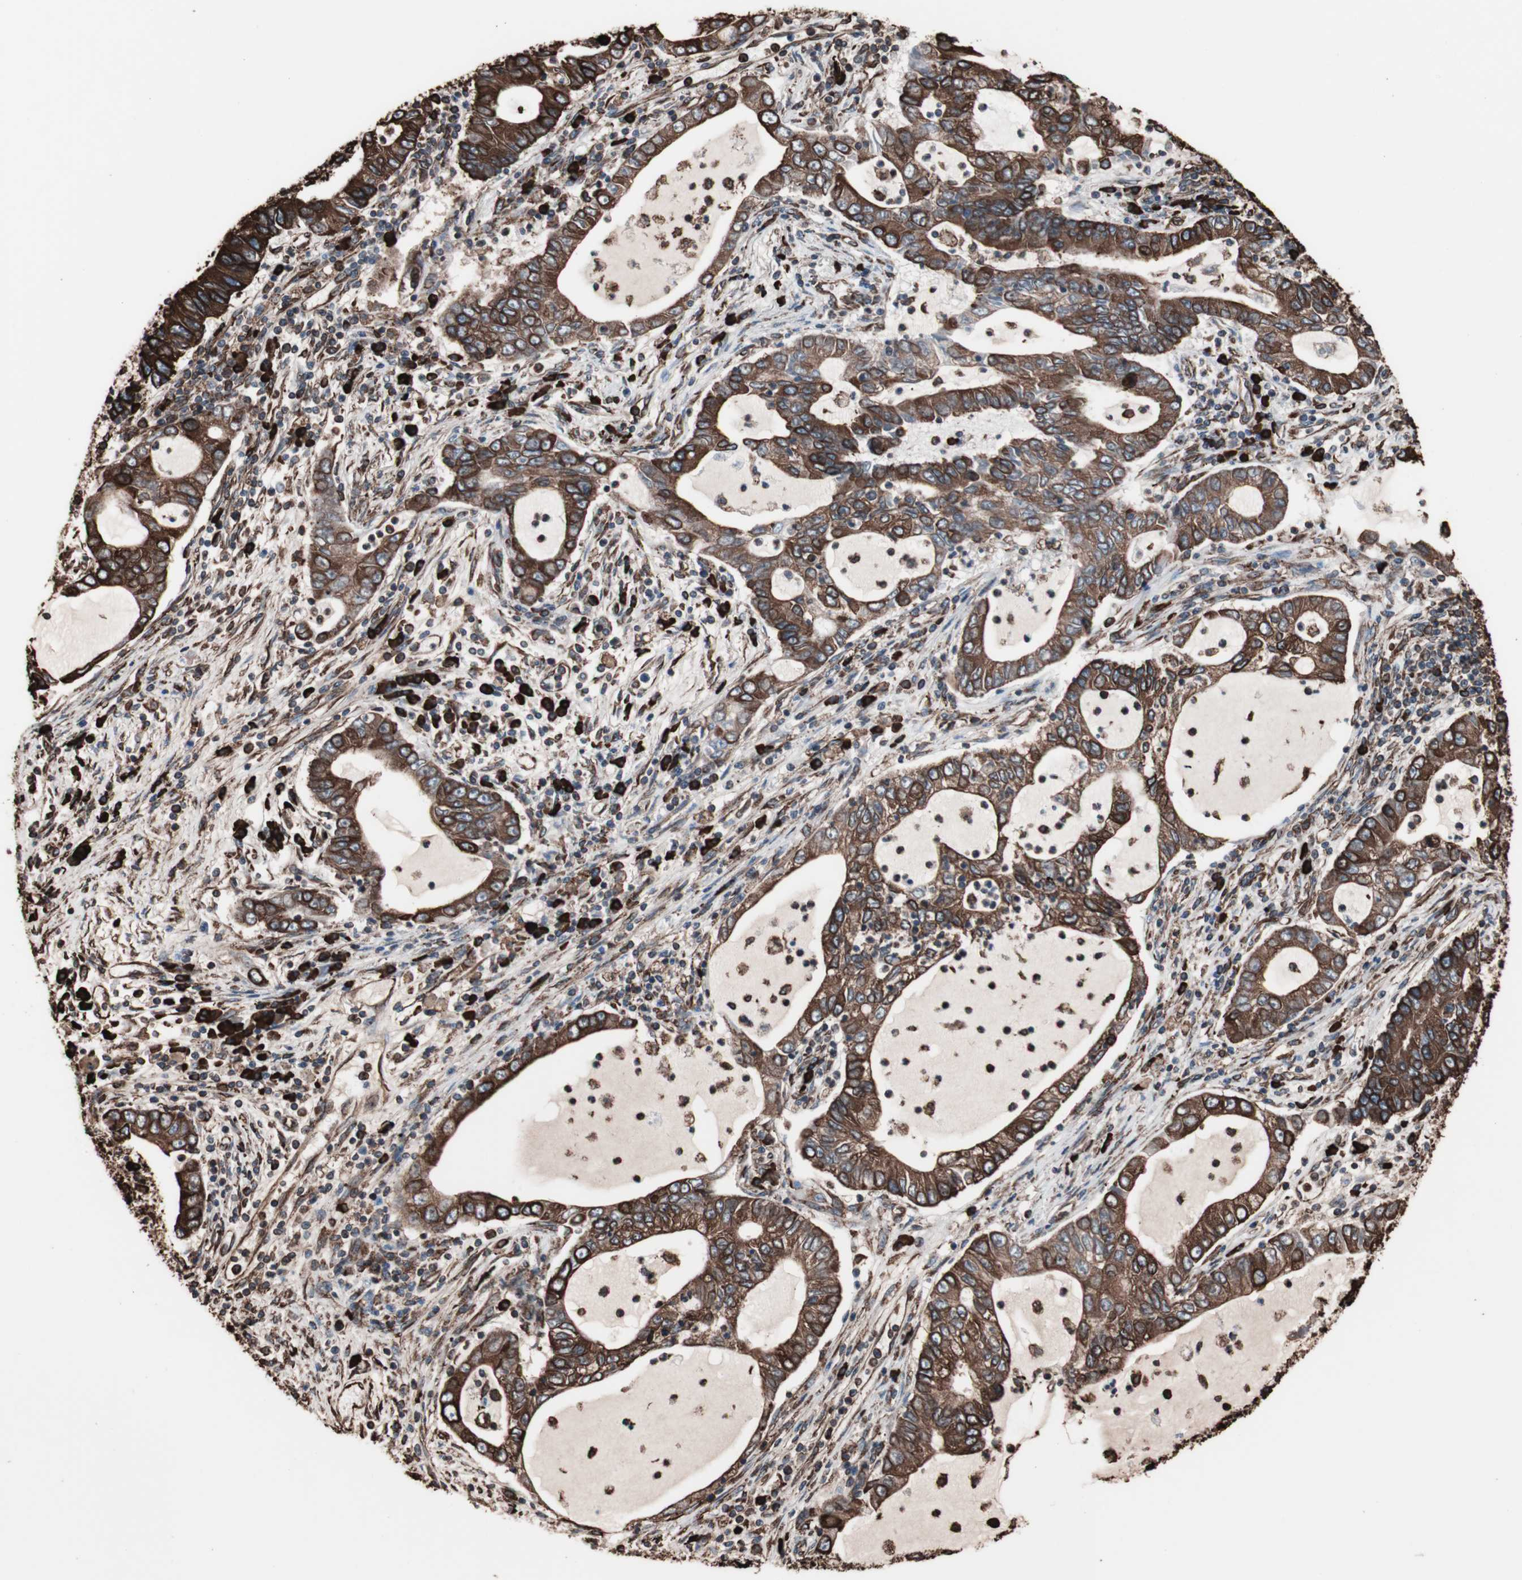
{"staining": {"intensity": "strong", "quantity": ">75%", "location": "cytoplasmic/membranous"}, "tissue": "lung cancer", "cell_type": "Tumor cells", "image_type": "cancer", "snomed": [{"axis": "morphology", "description": "Adenocarcinoma, NOS"}, {"axis": "topography", "description": "Lung"}], "caption": "Brown immunohistochemical staining in lung adenocarcinoma exhibits strong cytoplasmic/membranous positivity in approximately >75% of tumor cells. The protein is shown in brown color, while the nuclei are stained blue.", "gene": "HSP90B1", "patient": {"sex": "female", "age": 51}}